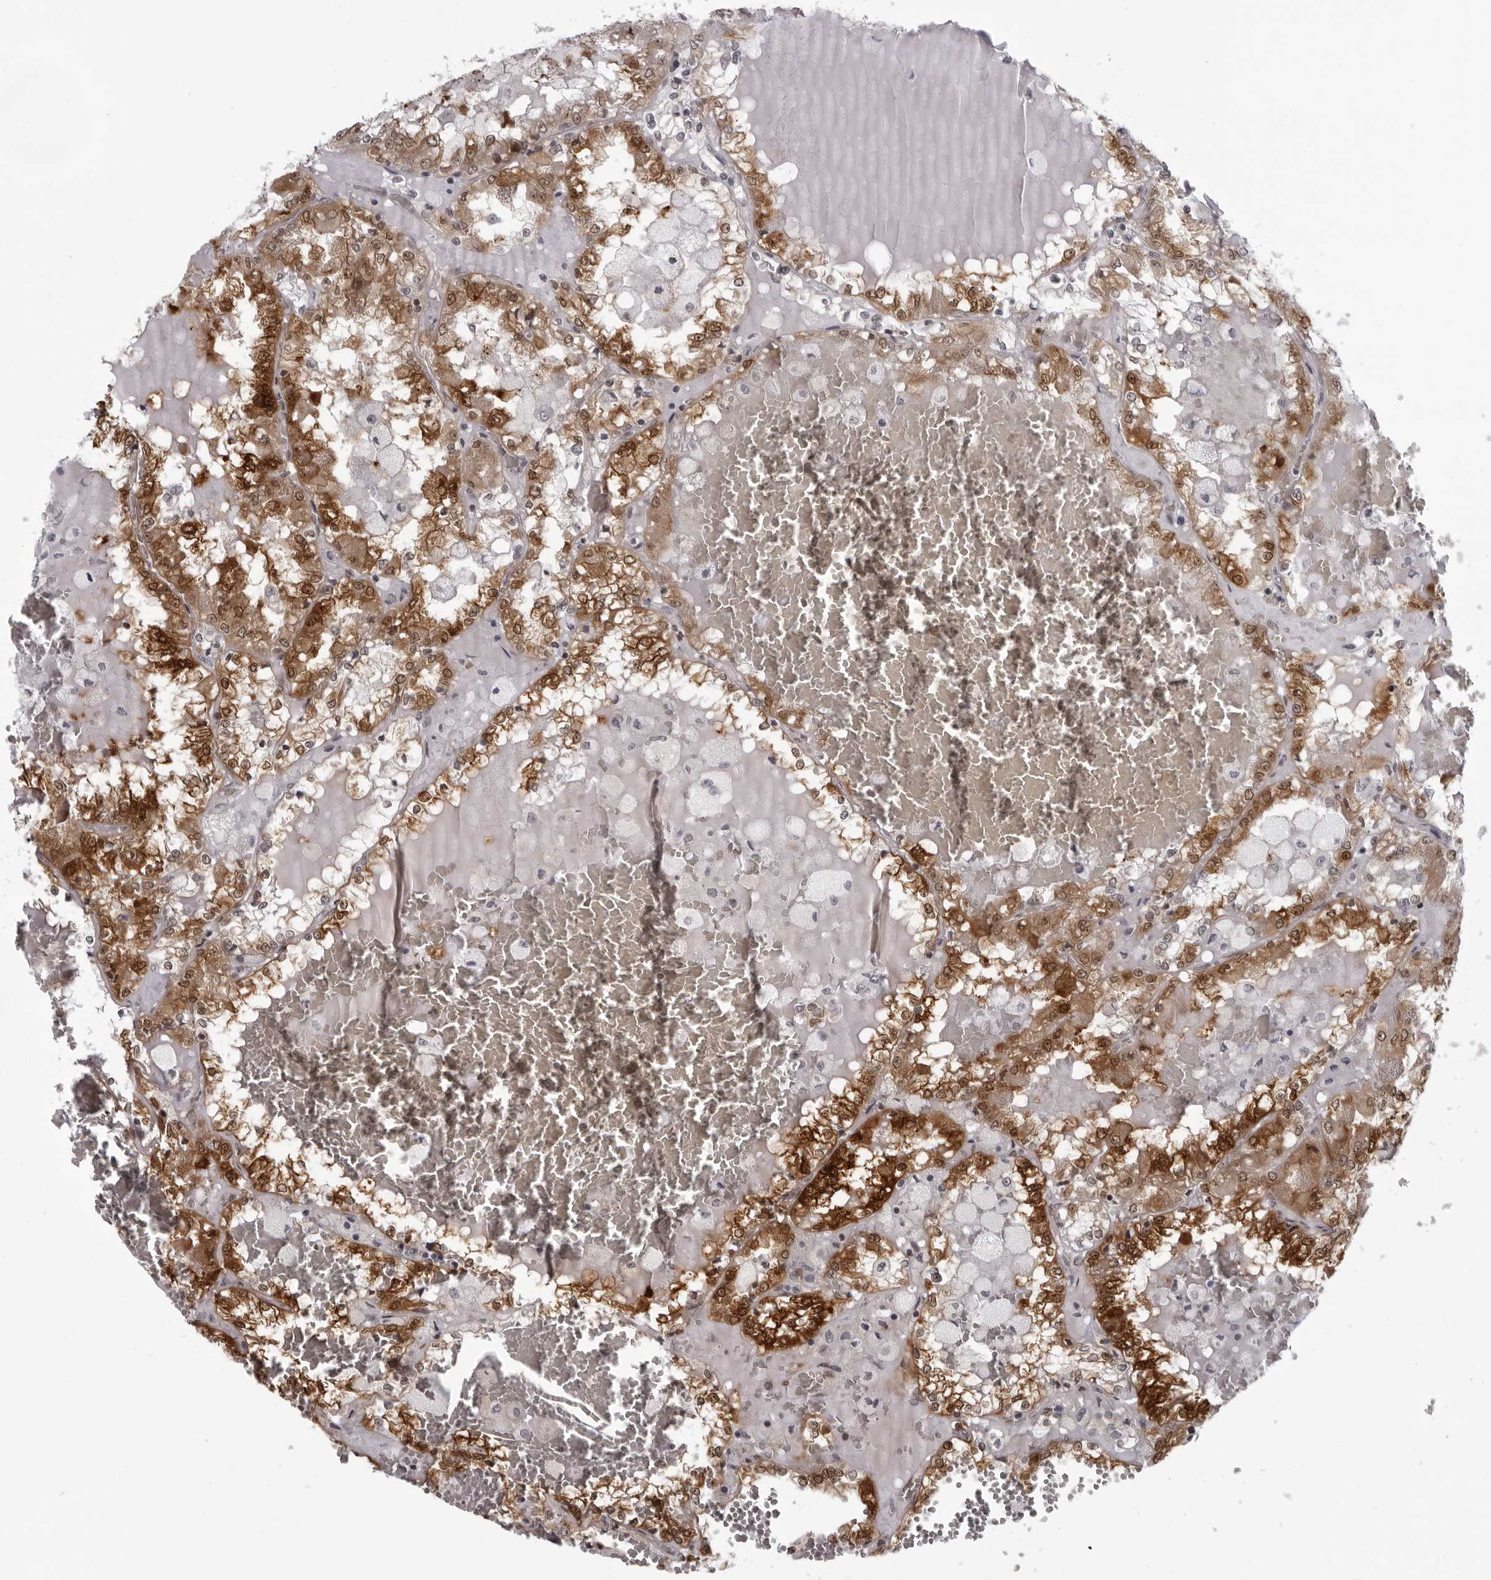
{"staining": {"intensity": "strong", "quantity": ">75%", "location": "cytoplasmic/membranous,nuclear"}, "tissue": "renal cancer", "cell_type": "Tumor cells", "image_type": "cancer", "snomed": [{"axis": "morphology", "description": "Adenocarcinoma, NOS"}, {"axis": "topography", "description": "Kidney"}], "caption": "High-magnification brightfield microscopy of adenocarcinoma (renal) stained with DAB (3,3'-diaminobenzidine) (brown) and counterstained with hematoxylin (blue). tumor cells exhibit strong cytoplasmic/membranous and nuclear staining is seen in about>75% of cells. Nuclei are stained in blue.", "gene": "MAPK12", "patient": {"sex": "female", "age": 56}}